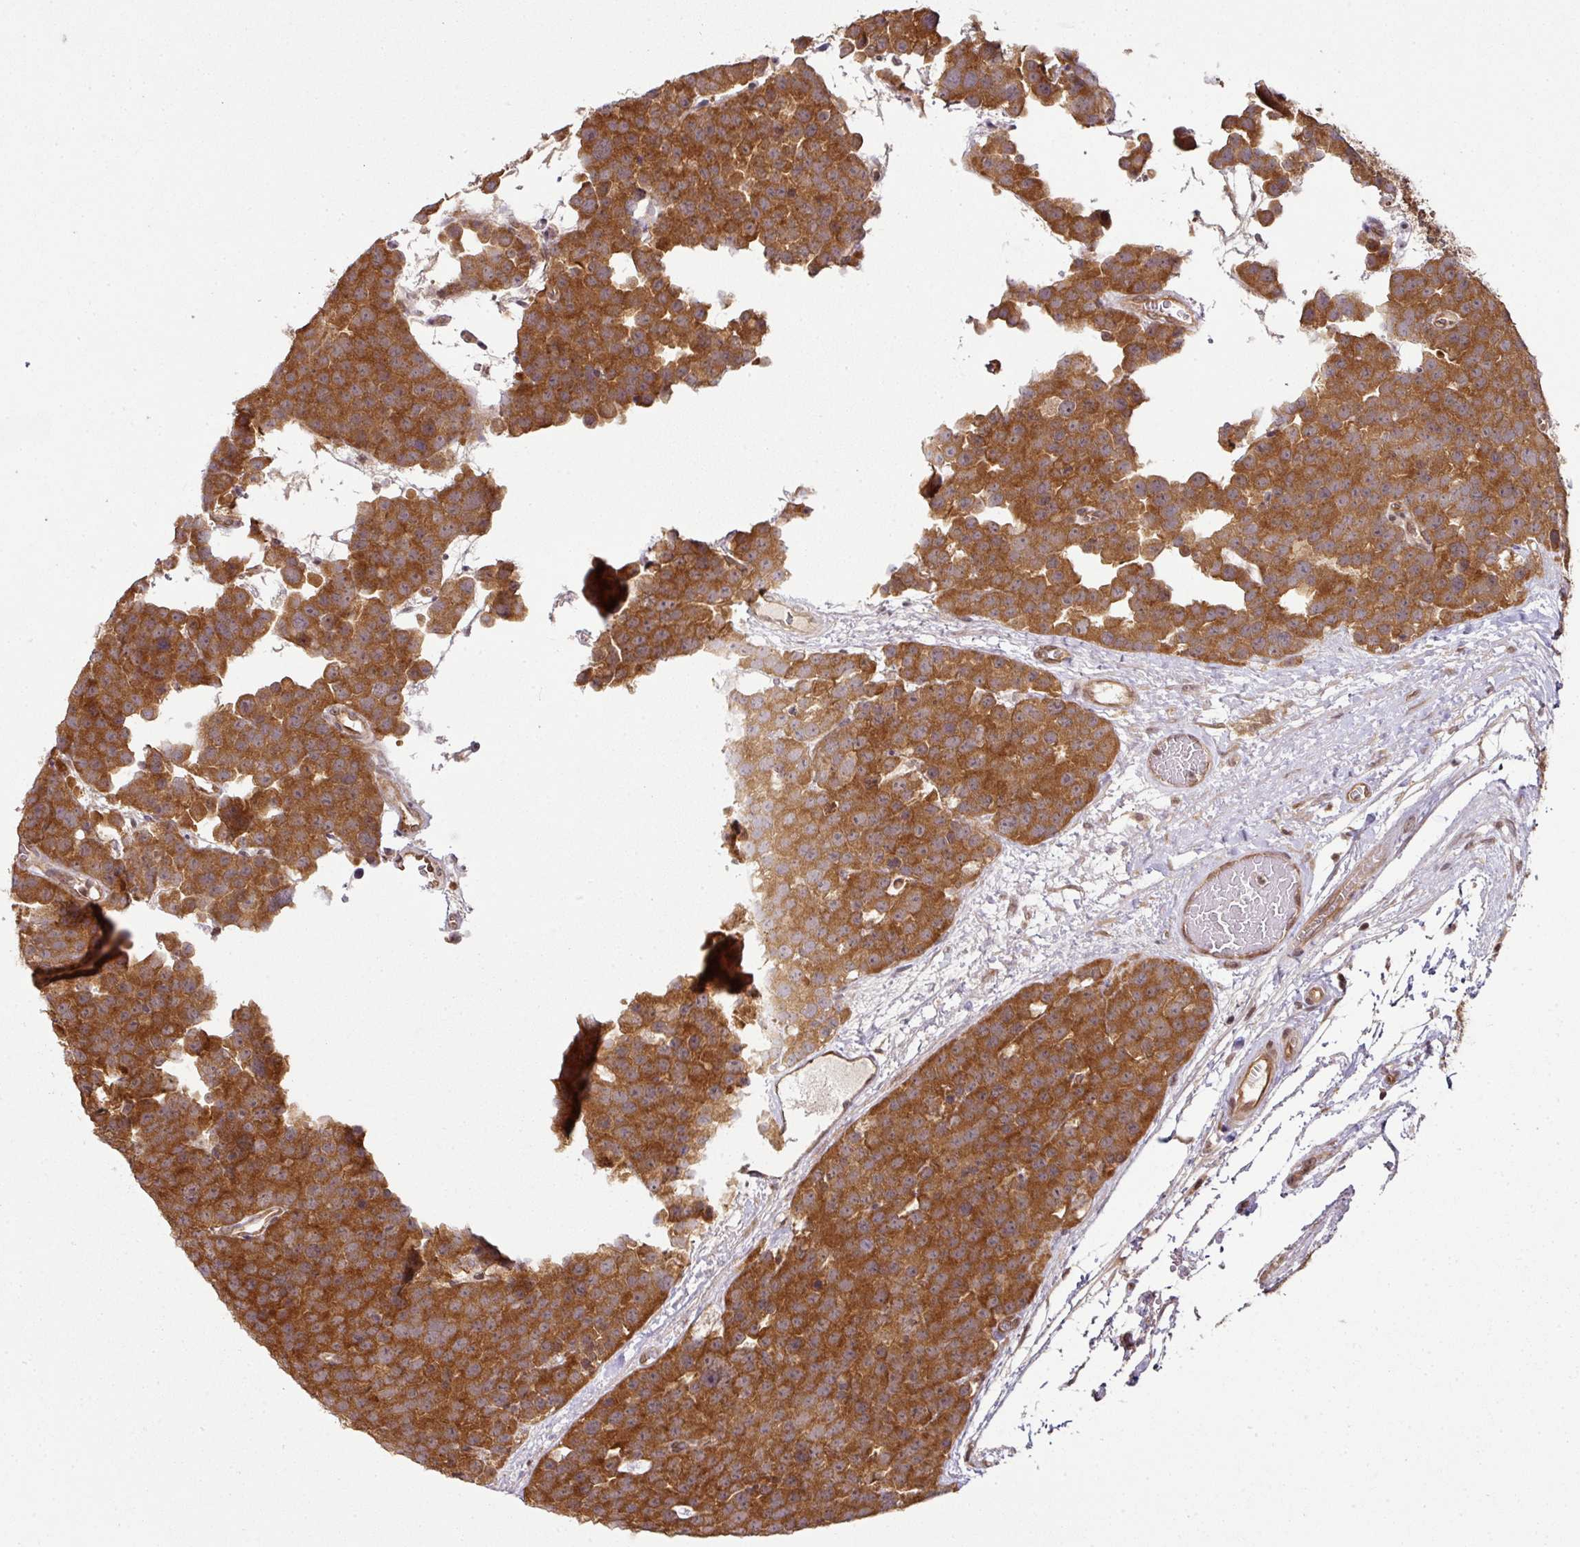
{"staining": {"intensity": "strong", "quantity": ">75%", "location": "cytoplasmic/membranous"}, "tissue": "testis cancer", "cell_type": "Tumor cells", "image_type": "cancer", "snomed": [{"axis": "morphology", "description": "Seminoma, NOS"}, {"axis": "topography", "description": "Testis"}], "caption": "Testis seminoma tissue reveals strong cytoplasmic/membranous staining in approximately >75% of tumor cells", "gene": "ANKRD18A", "patient": {"sex": "male", "age": 71}}